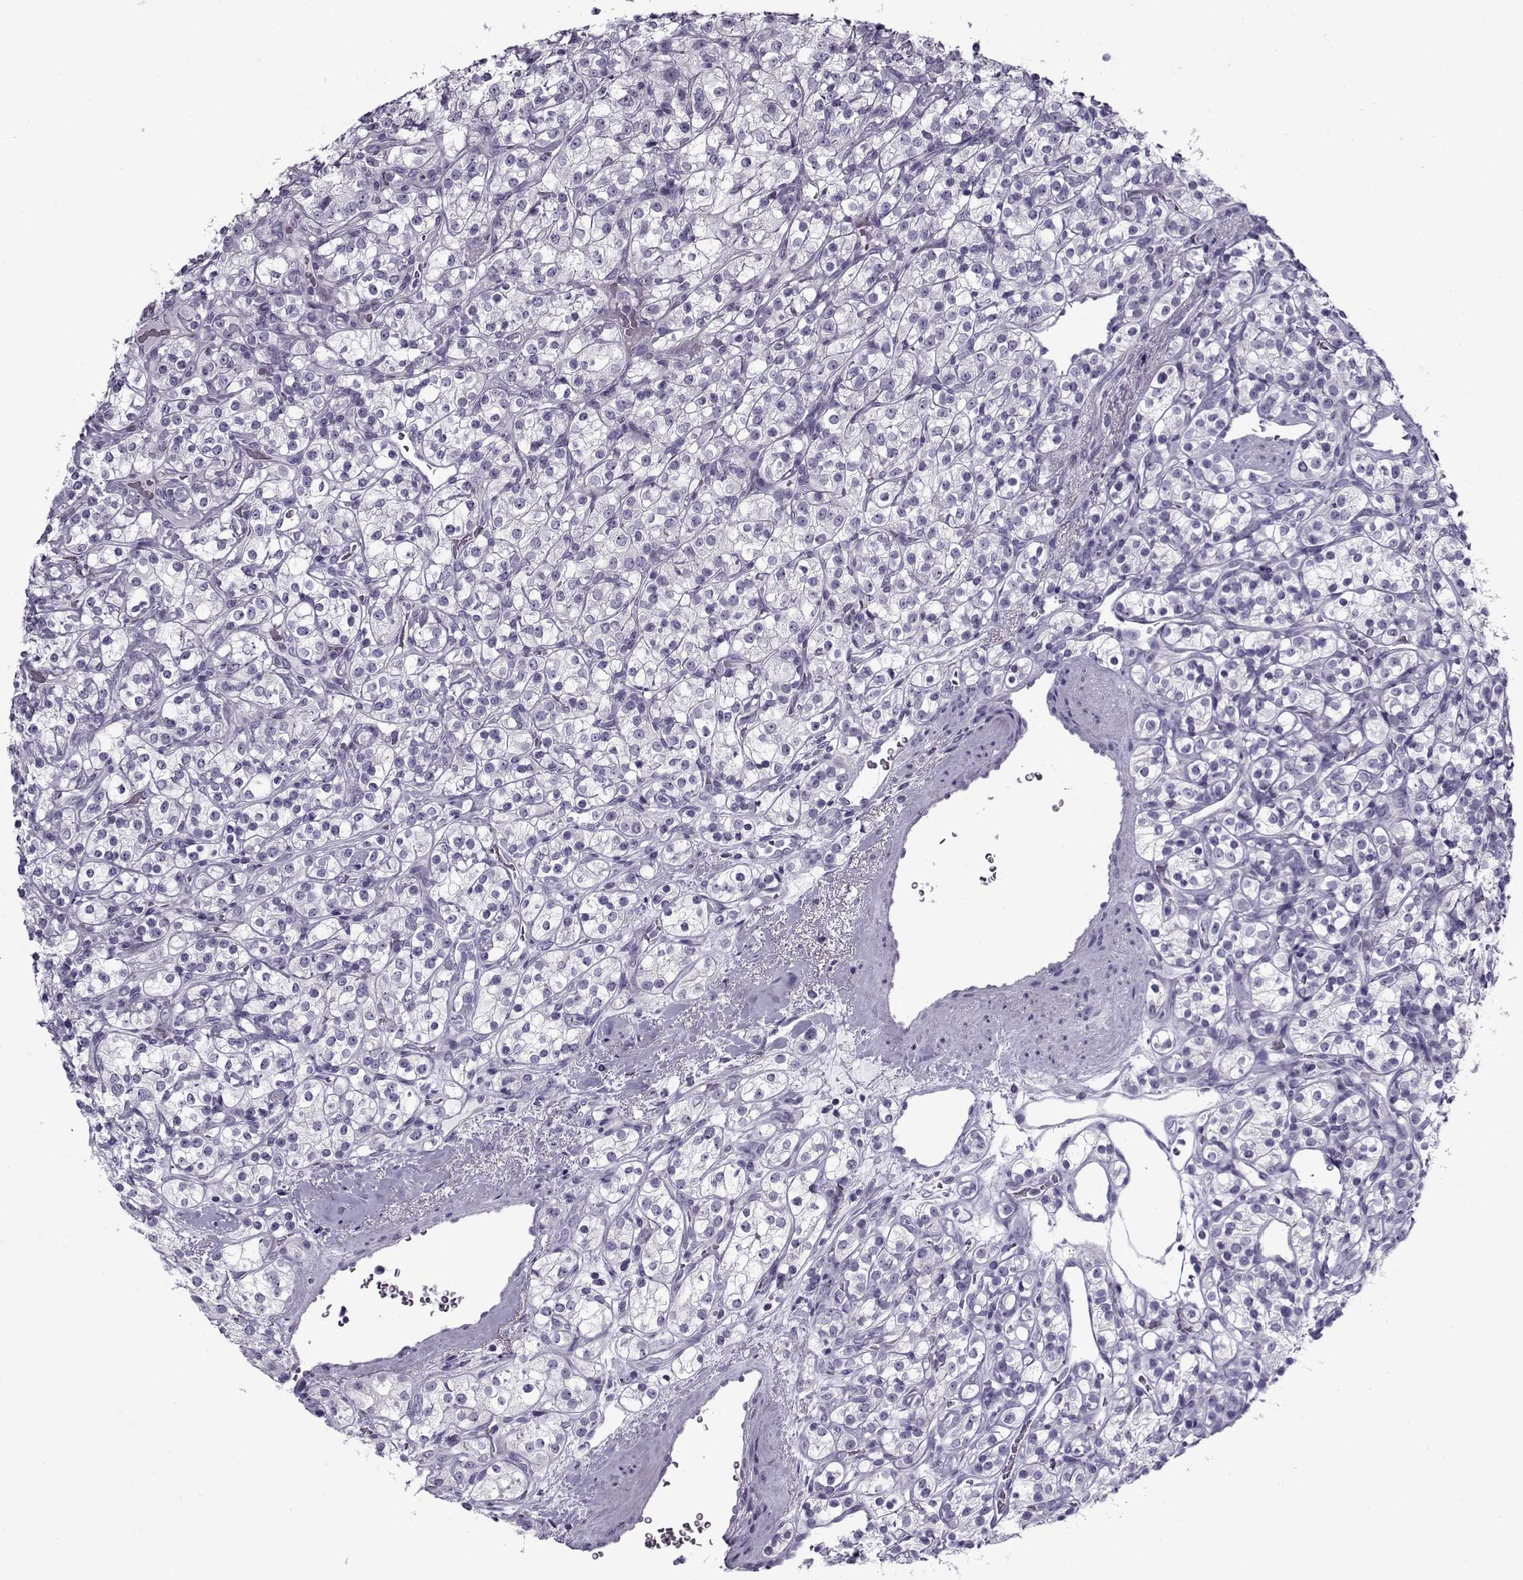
{"staining": {"intensity": "negative", "quantity": "none", "location": "none"}, "tissue": "renal cancer", "cell_type": "Tumor cells", "image_type": "cancer", "snomed": [{"axis": "morphology", "description": "Adenocarcinoma, NOS"}, {"axis": "topography", "description": "Kidney"}], "caption": "High power microscopy histopathology image of an immunohistochemistry (IHC) photomicrograph of renal adenocarcinoma, revealing no significant expression in tumor cells. The staining is performed using DAB (3,3'-diaminobenzidine) brown chromogen with nuclei counter-stained in using hematoxylin.", "gene": "GAGE2A", "patient": {"sex": "male", "age": 77}}